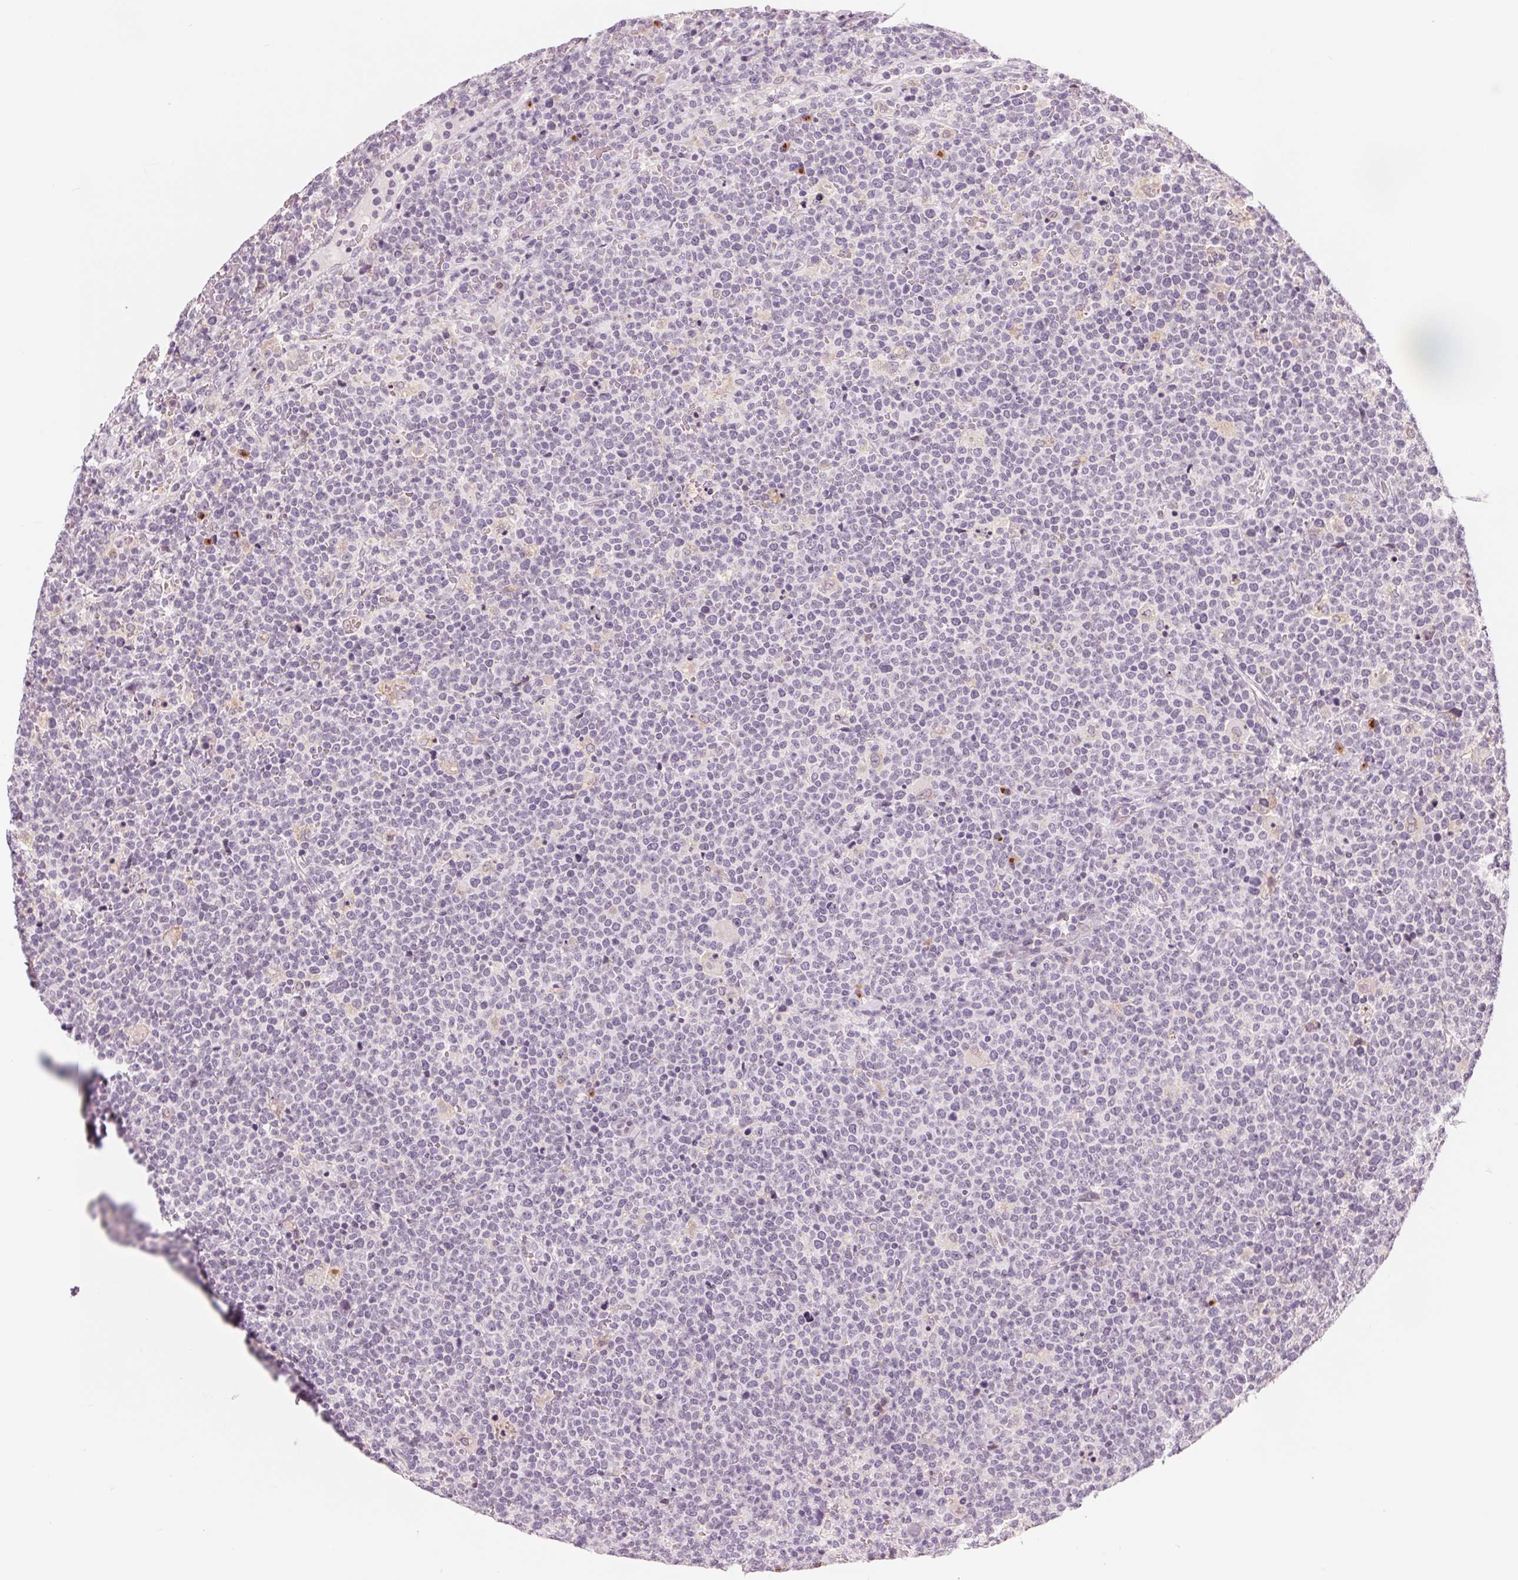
{"staining": {"intensity": "negative", "quantity": "none", "location": "none"}, "tissue": "lymphoma", "cell_type": "Tumor cells", "image_type": "cancer", "snomed": [{"axis": "morphology", "description": "Malignant lymphoma, non-Hodgkin's type, High grade"}, {"axis": "topography", "description": "Lymph node"}], "caption": "Human malignant lymphoma, non-Hodgkin's type (high-grade) stained for a protein using immunohistochemistry displays no expression in tumor cells.", "gene": "IL9R", "patient": {"sex": "male", "age": 61}}